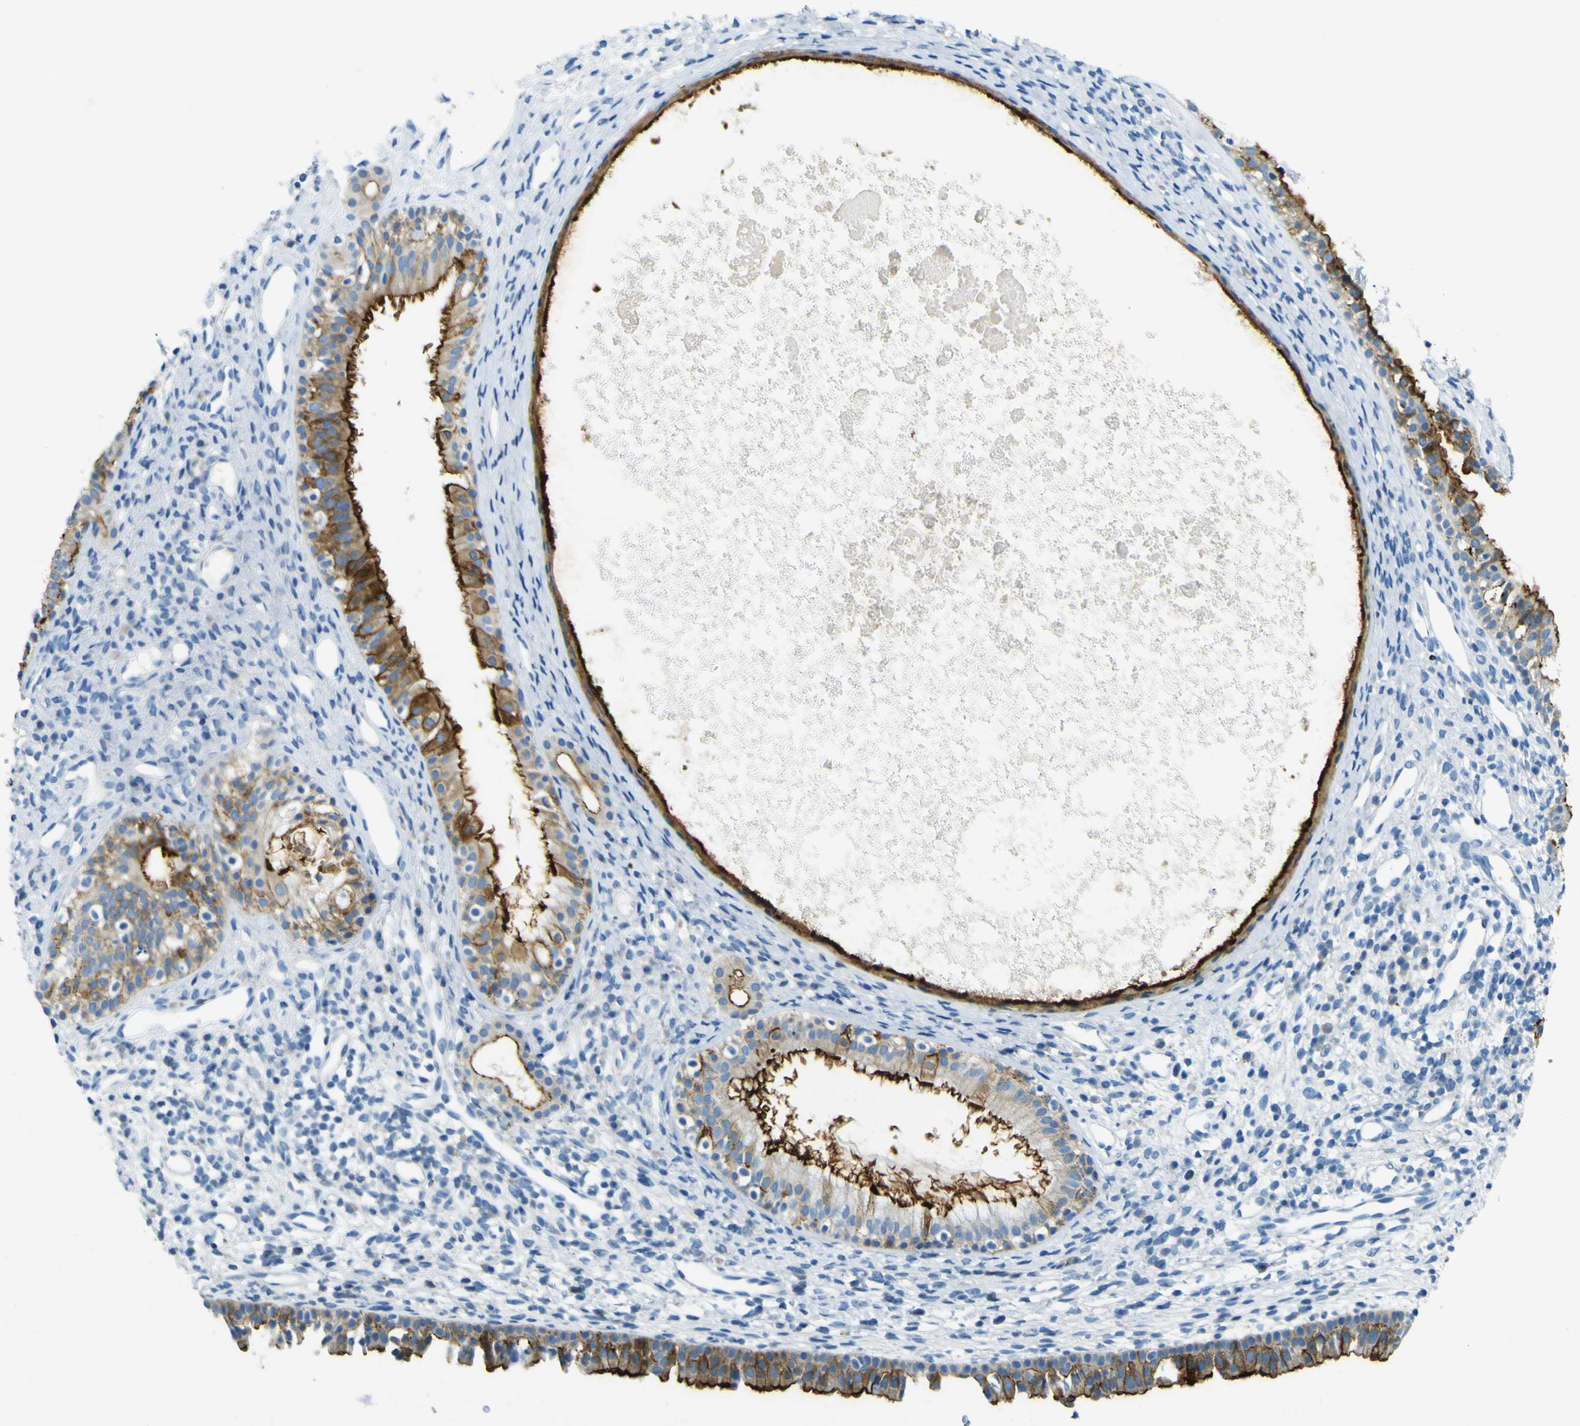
{"staining": {"intensity": "strong", "quantity": ">75%", "location": "cytoplasmic/membranous"}, "tissue": "nasopharynx", "cell_type": "Respiratory epithelial cells", "image_type": "normal", "snomed": [{"axis": "morphology", "description": "Normal tissue, NOS"}, {"axis": "topography", "description": "Nasopharynx"}], "caption": "Immunohistochemistry (IHC) photomicrograph of benign nasopharynx: nasopharynx stained using immunohistochemistry demonstrates high levels of strong protein expression localized specifically in the cytoplasmic/membranous of respiratory epithelial cells, appearing as a cytoplasmic/membranous brown color.", "gene": "SORCS1", "patient": {"sex": "male", "age": 22}}